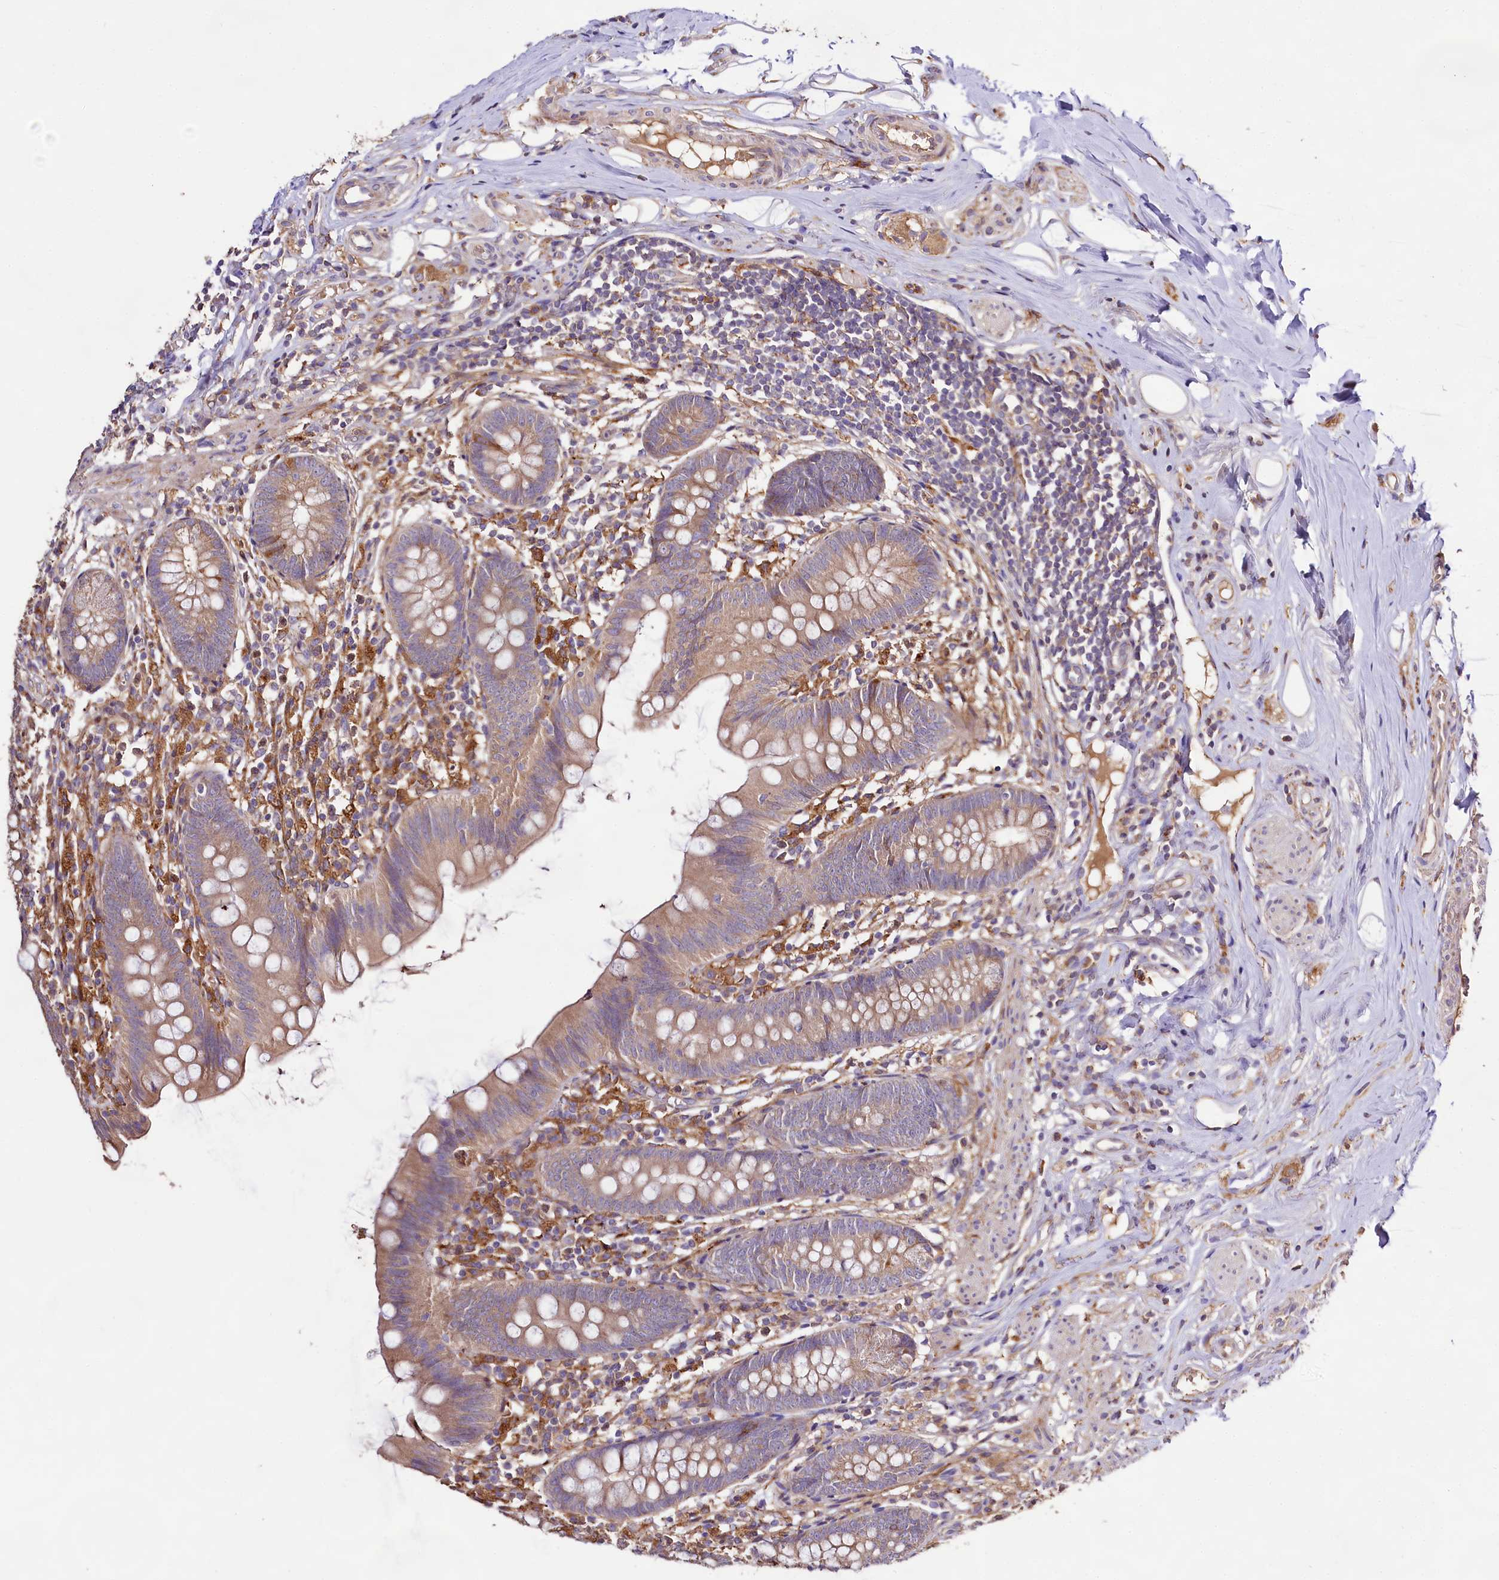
{"staining": {"intensity": "moderate", "quantity": "25%-75%", "location": "cytoplasmic/membranous"}, "tissue": "appendix", "cell_type": "Glandular cells", "image_type": "normal", "snomed": [{"axis": "morphology", "description": "Normal tissue, NOS"}, {"axis": "topography", "description": "Appendix"}], "caption": "Appendix was stained to show a protein in brown. There is medium levels of moderate cytoplasmic/membranous expression in approximately 25%-75% of glandular cells. (Stains: DAB in brown, nuclei in blue, Microscopy: brightfield microscopy at high magnification).", "gene": "DMXL2", "patient": {"sex": "female", "age": 62}}